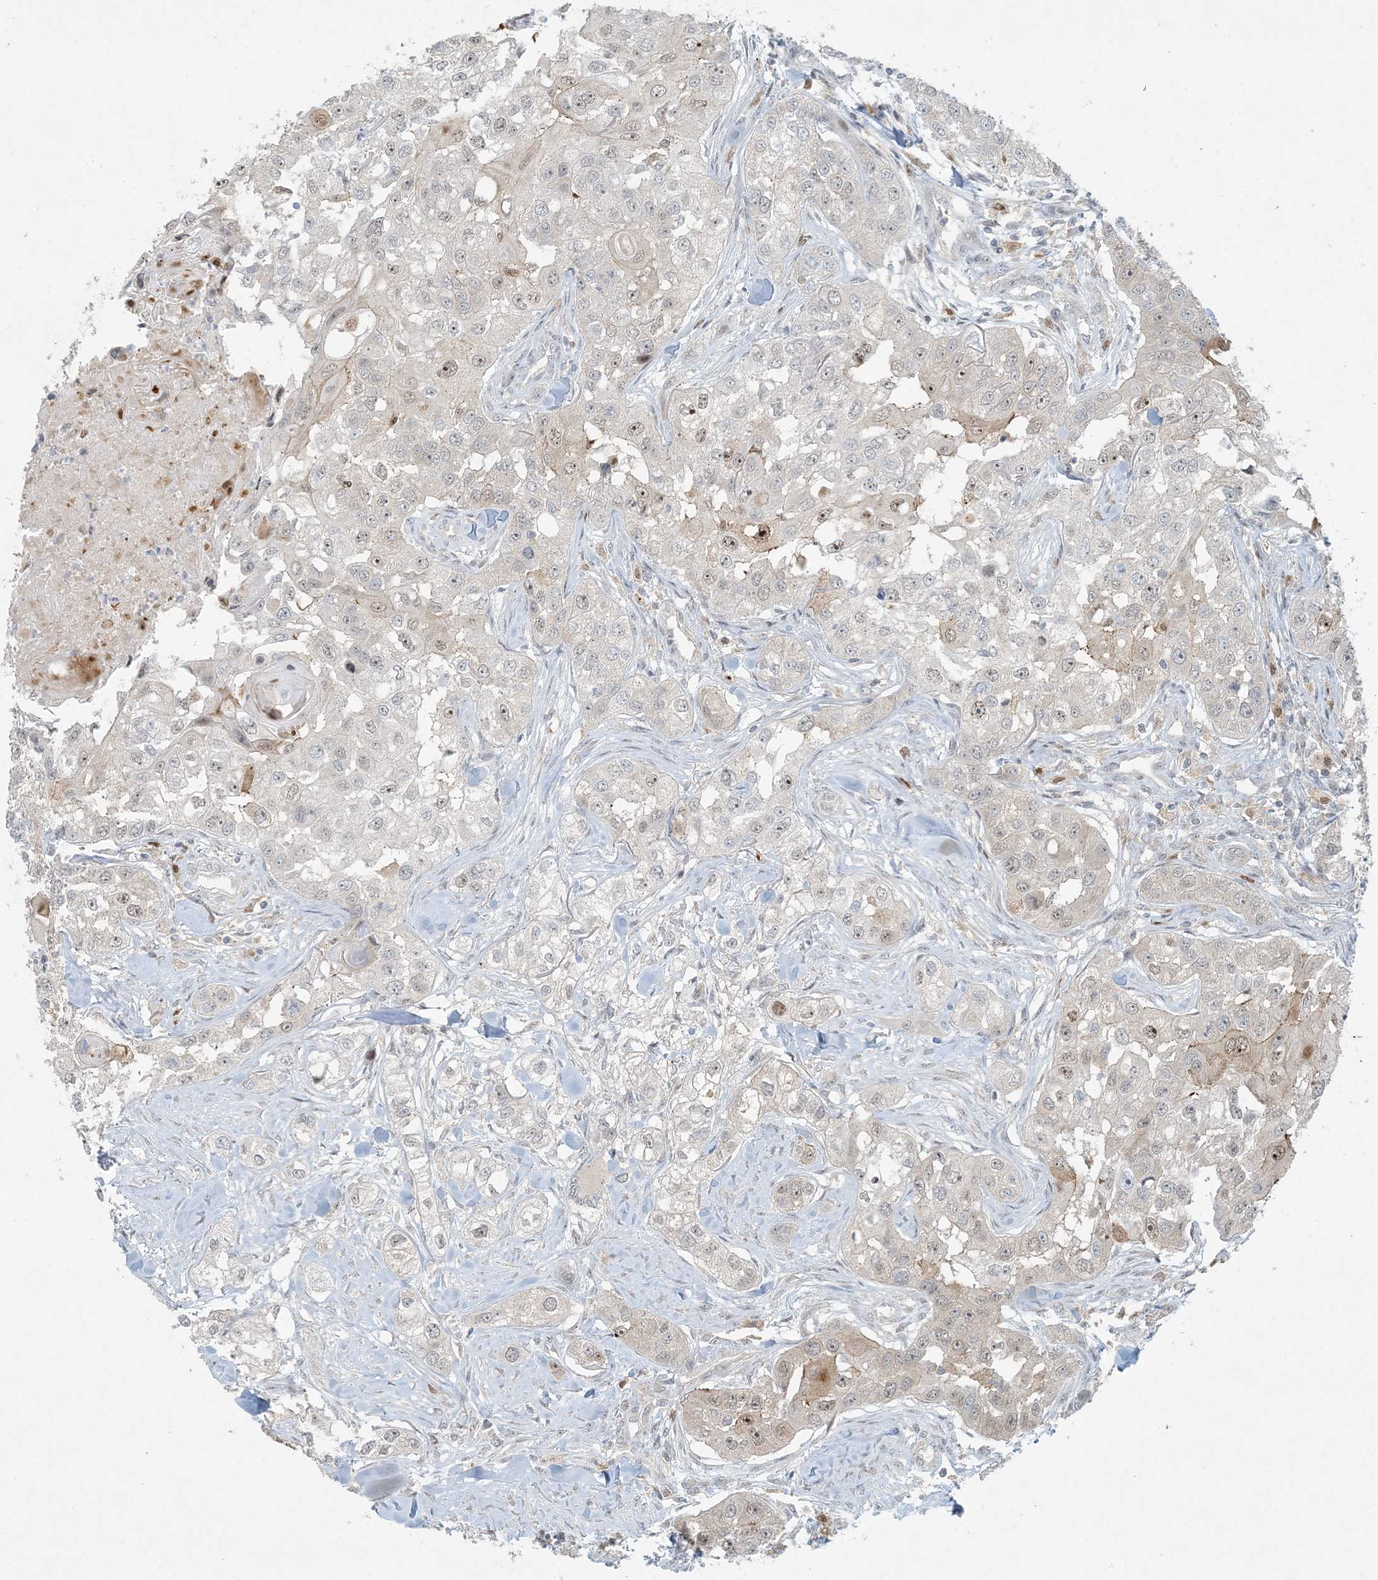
{"staining": {"intensity": "negative", "quantity": "none", "location": "none"}, "tissue": "head and neck cancer", "cell_type": "Tumor cells", "image_type": "cancer", "snomed": [{"axis": "morphology", "description": "Normal tissue, NOS"}, {"axis": "morphology", "description": "Squamous cell carcinoma, NOS"}, {"axis": "topography", "description": "Skeletal muscle"}, {"axis": "topography", "description": "Head-Neck"}], "caption": "IHC photomicrograph of squamous cell carcinoma (head and neck) stained for a protein (brown), which shows no expression in tumor cells.", "gene": "BCORL1", "patient": {"sex": "male", "age": 51}}